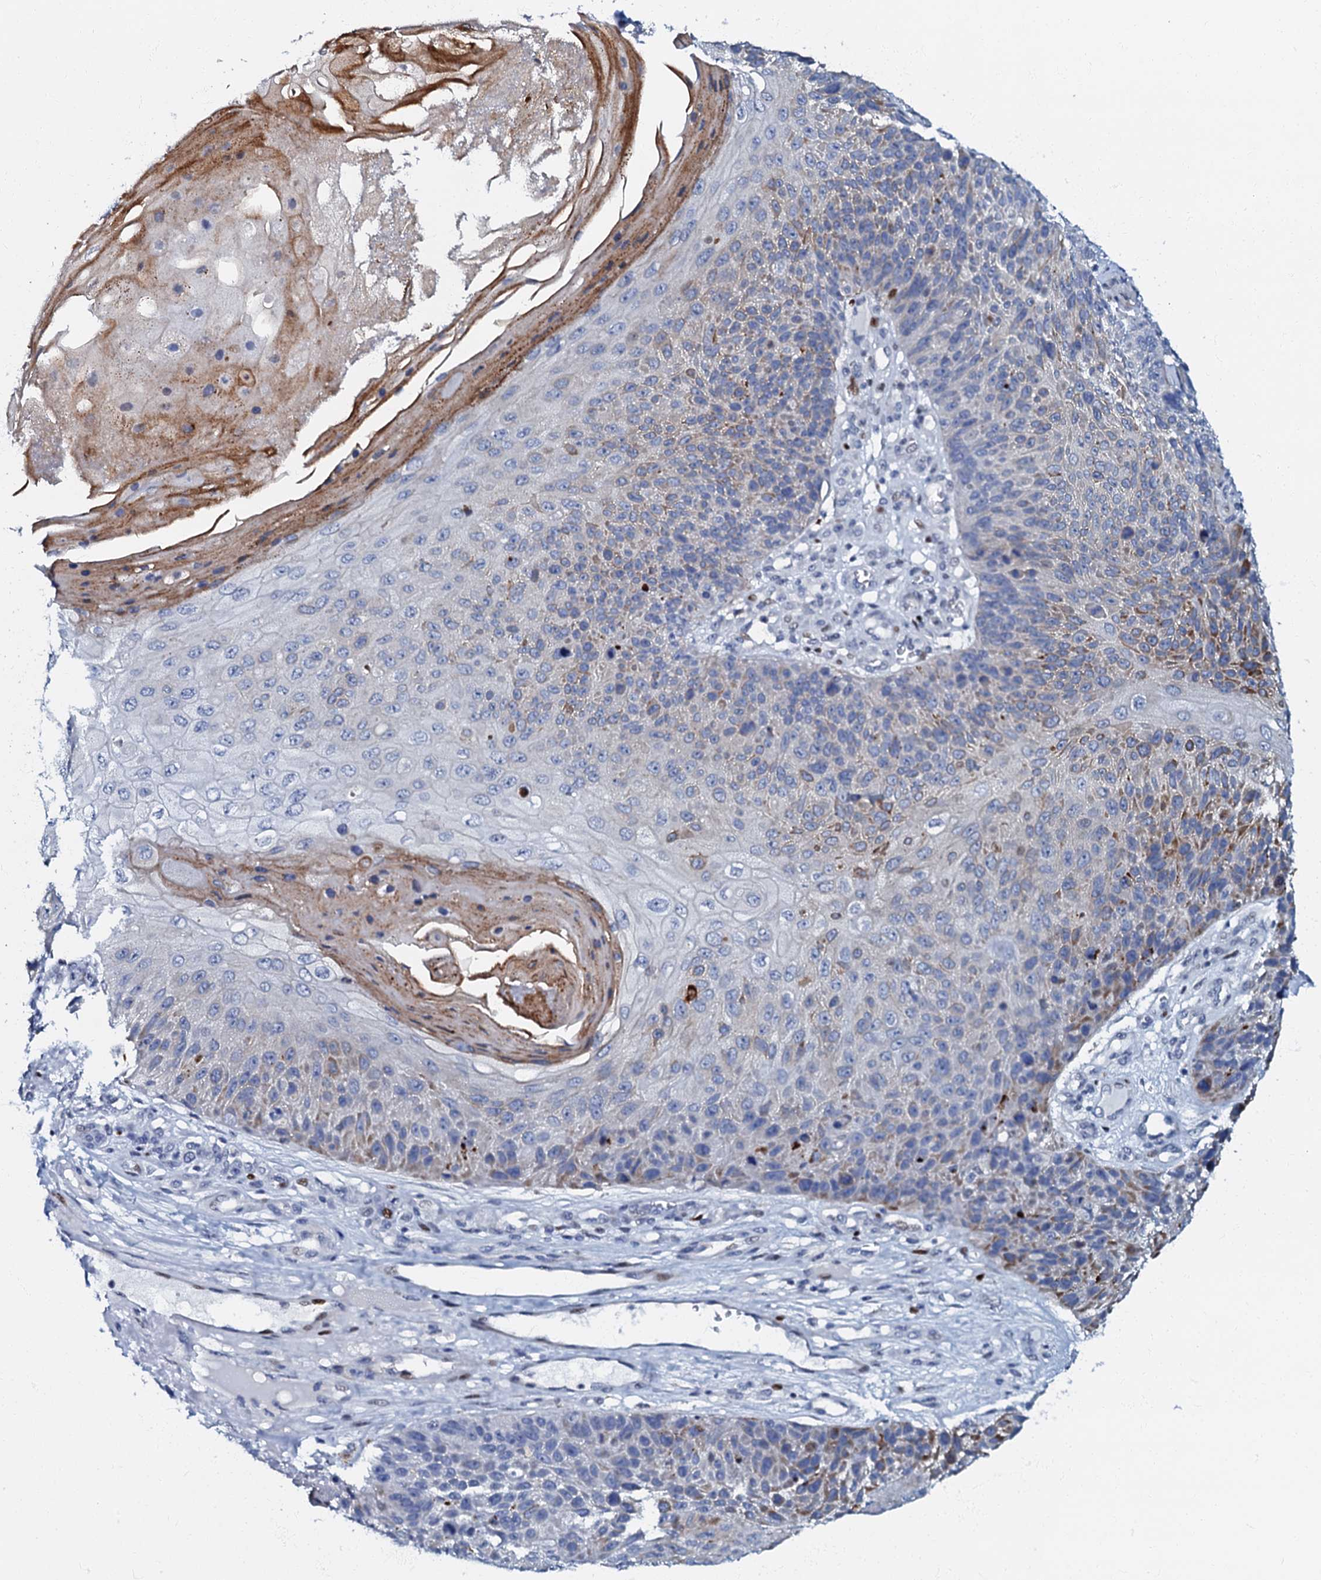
{"staining": {"intensity": "moderate", "quantity": "<25%", "location": "cytoplasmic/membranous"}, "tissue": "skin cancer", "cell_type": "Tumor cells", "image_type": "cancer", "snomed": [{"axis": "morphology", "description": "Squamous cell carcinoma, NOS"}, {"axis": "topography", "description": "Skin"}], "caption": "A low amount of moderate cytoplasmic/membranous staining is present in approximately <25% of tumor cells in skin cancer (squamous cell carcinoma) tissue.", "gene": "MFSD5", "patient": {"sex": "female", "age": 88}}